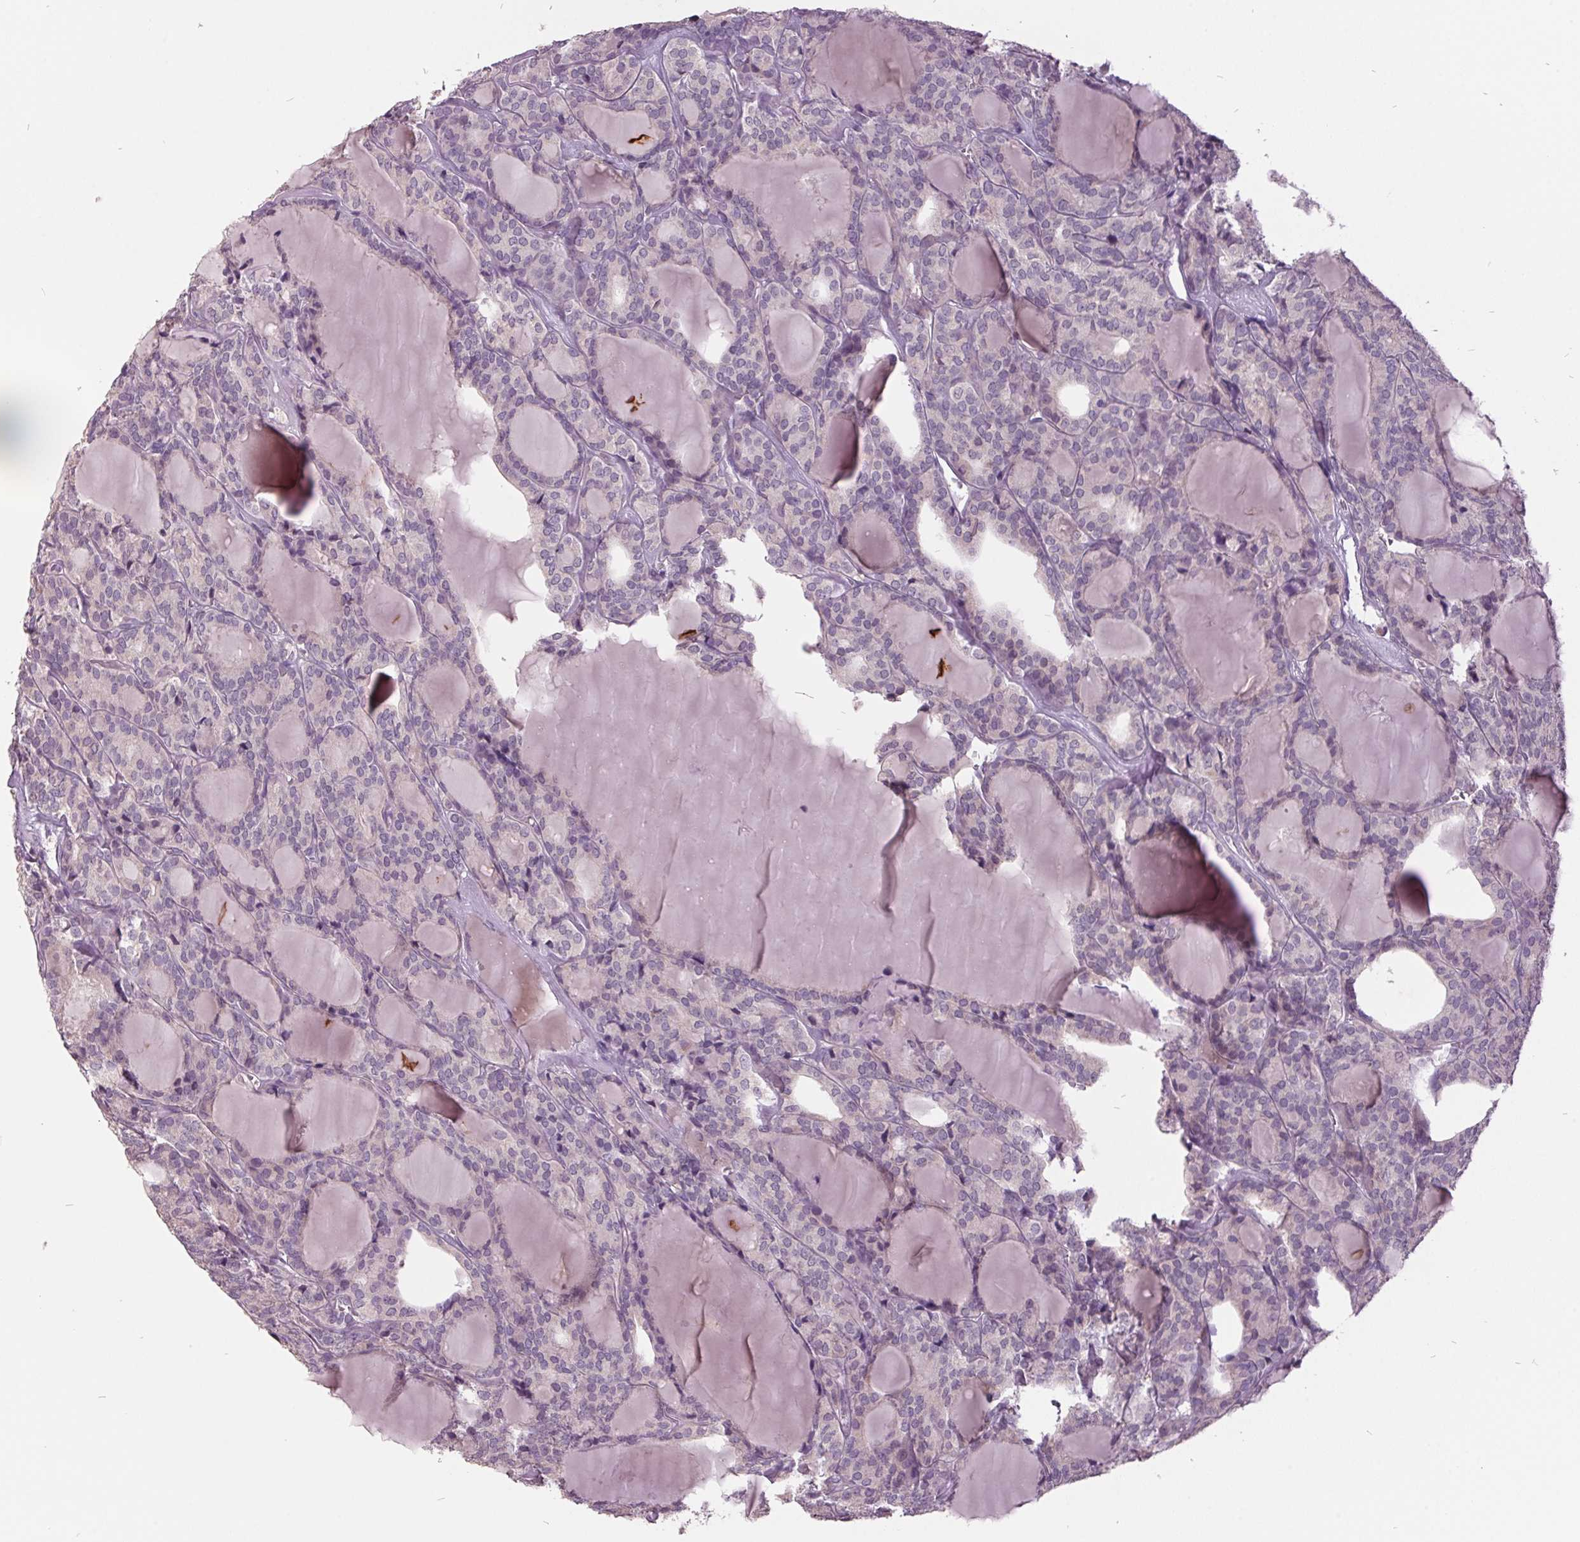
{"staining": {"intensity": "negative", "quantity": "none", "location": "none"}, "tissue": "thyroid cancer", "cell_type": "Tumor cells", "image_type": "cancer", "snomed": [{"axis": "morphology", "description": "Follicular adenoma carcinoma, NOS"}, {"axis": "topography", "description": "Thyroid gland"}], "caption": "Thyroid cancer (follicular adenoma carcinoma) was stained to show a protein in brown. There is no significant staining in tumor cells.", "gene": "C2orf16", "patient": {"sex": "male", "age": 74}}